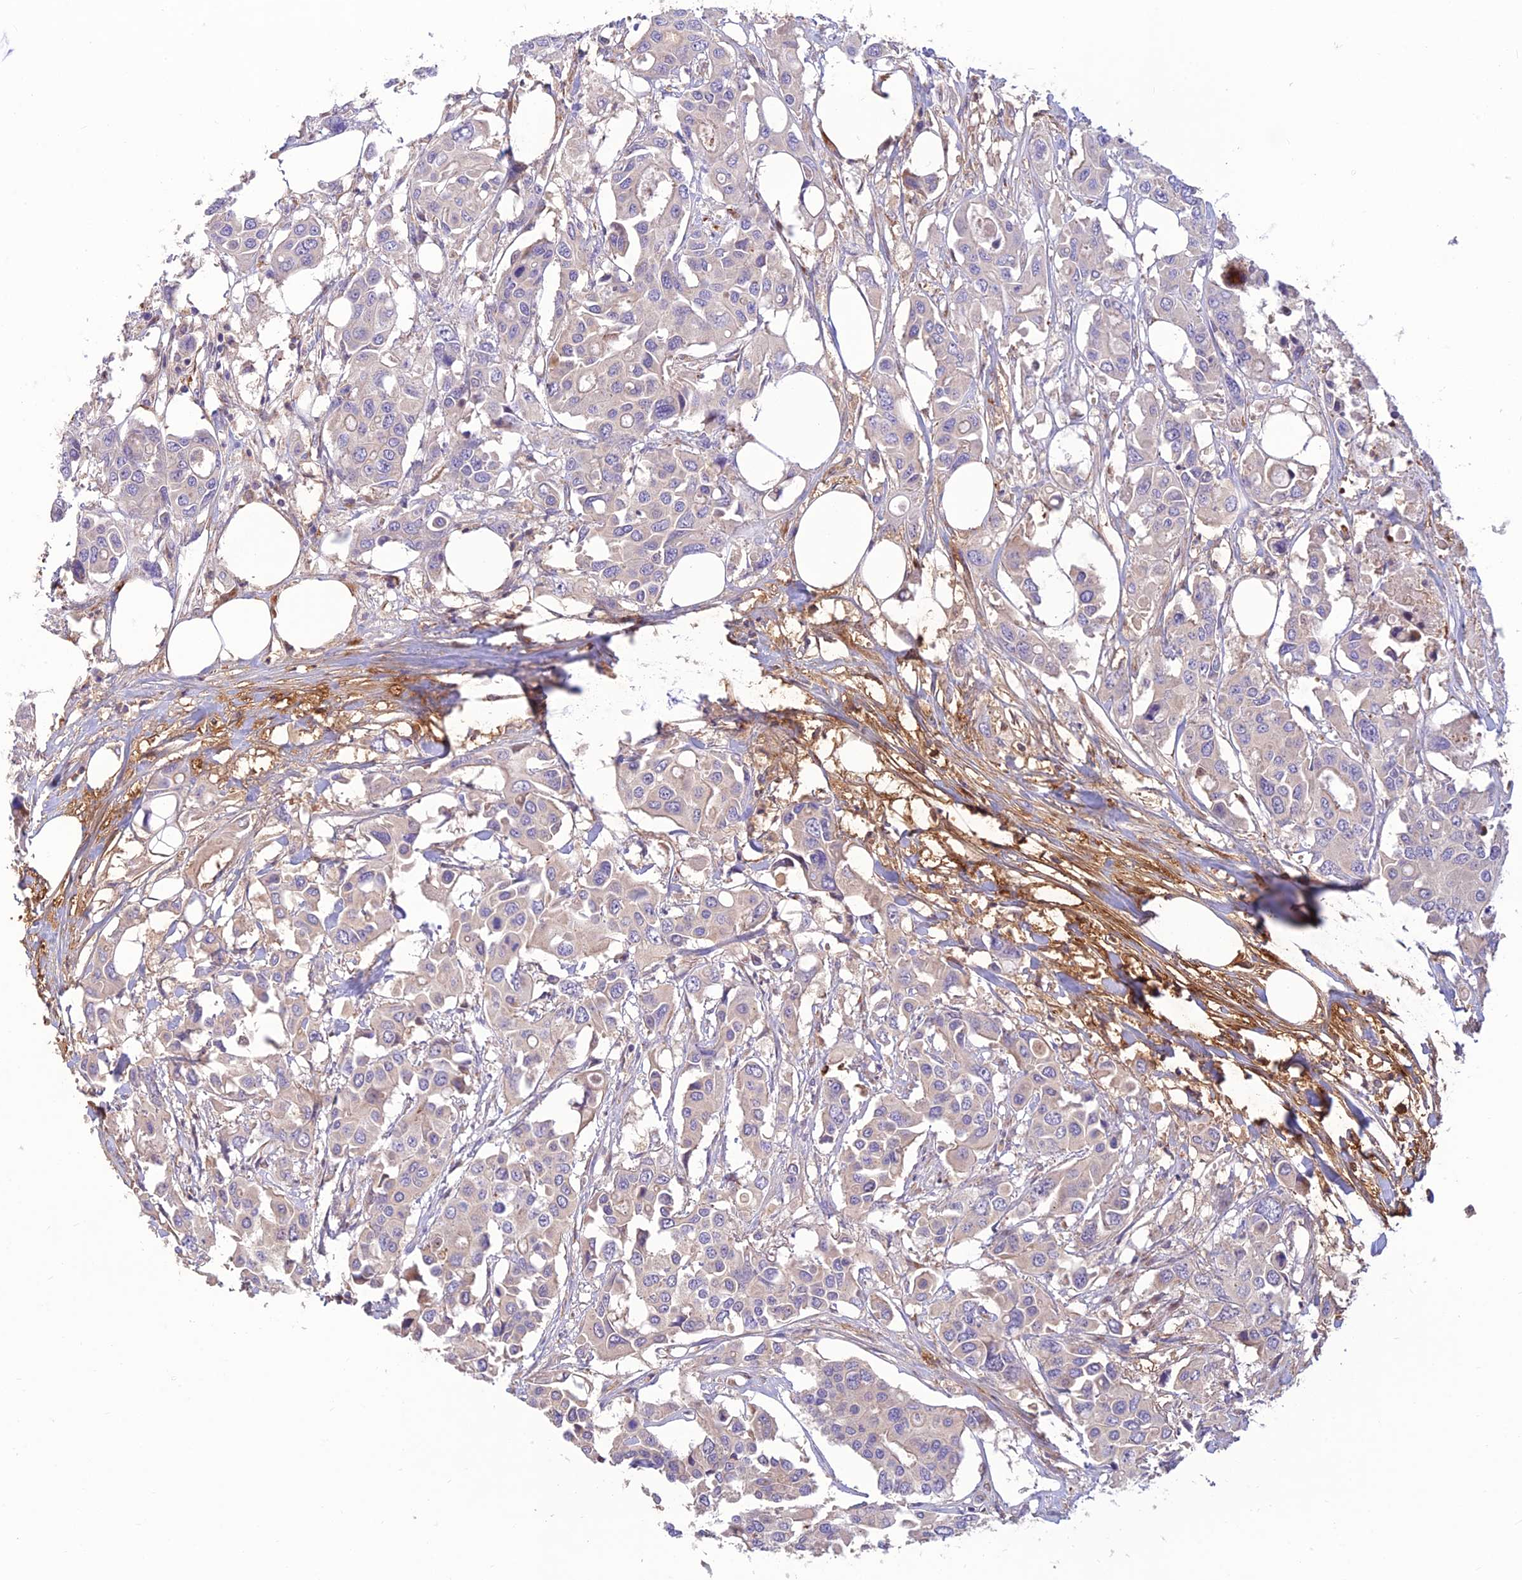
{"staining": {"intensity": "negative", "quantity": "none", "location": "none"}, "tissue": "colorectal cancer", "cell_type": "Tumor cells", "image_type": "cancer", "snomed": [{"axis": "morphology", "description": "Adenocarcinoma, NOS"}, {"axis": "topography", "description": "Colon"}], "caption": "Immunohistochemistry (IHC) histopathology image of neoplastic tissue: colorectal cancer (adenocarcinoma) stained with DAB (3,3'-diaminobenzidine) displays no significant protein expression in tumor cells.", "gene": "ST8SIA5", "patient": {"sex": "male", "age": 77}}